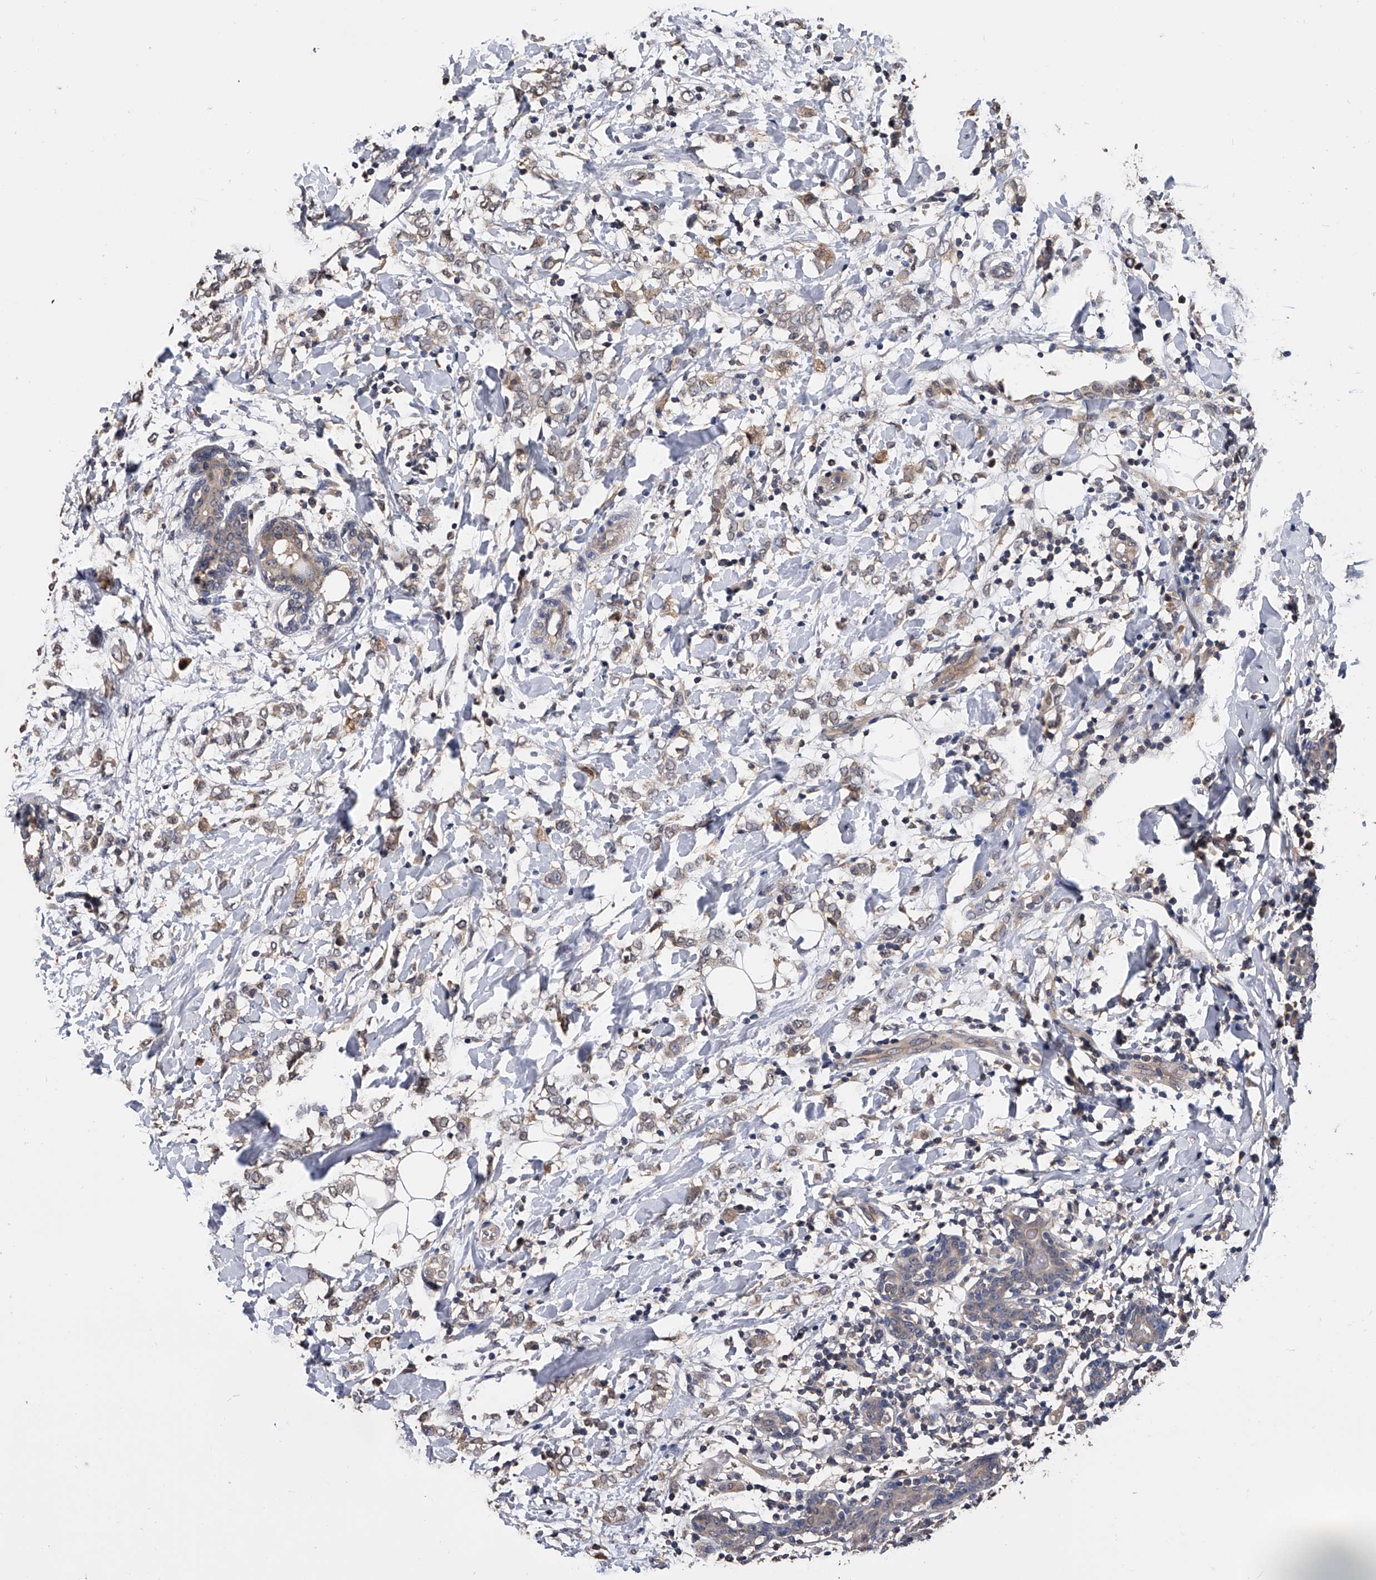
{"staining": {"intensity": "weak", "quantity": "25%-75%", "location": "cytoplasmic/membranous"}, "tissue": "breast cancer", "cell_type": "Tumor cells", "image_type": "cancer", "snomed": [{"axis": "morphology", "description": "Normal tissue, NOS"}, {"axis": "morphology", "description": "Lobular carcinoma"}, {"axis": "topography", "description": "Breast"}], "caption": "Human breast cancer stained for a protein (brown) displays weak cytoplasmic/membranous positive staining in approximately 25%-75% of tumor cells.", "gene": "EFCAB7", "patient": {"sex": "female", "age": 47}}